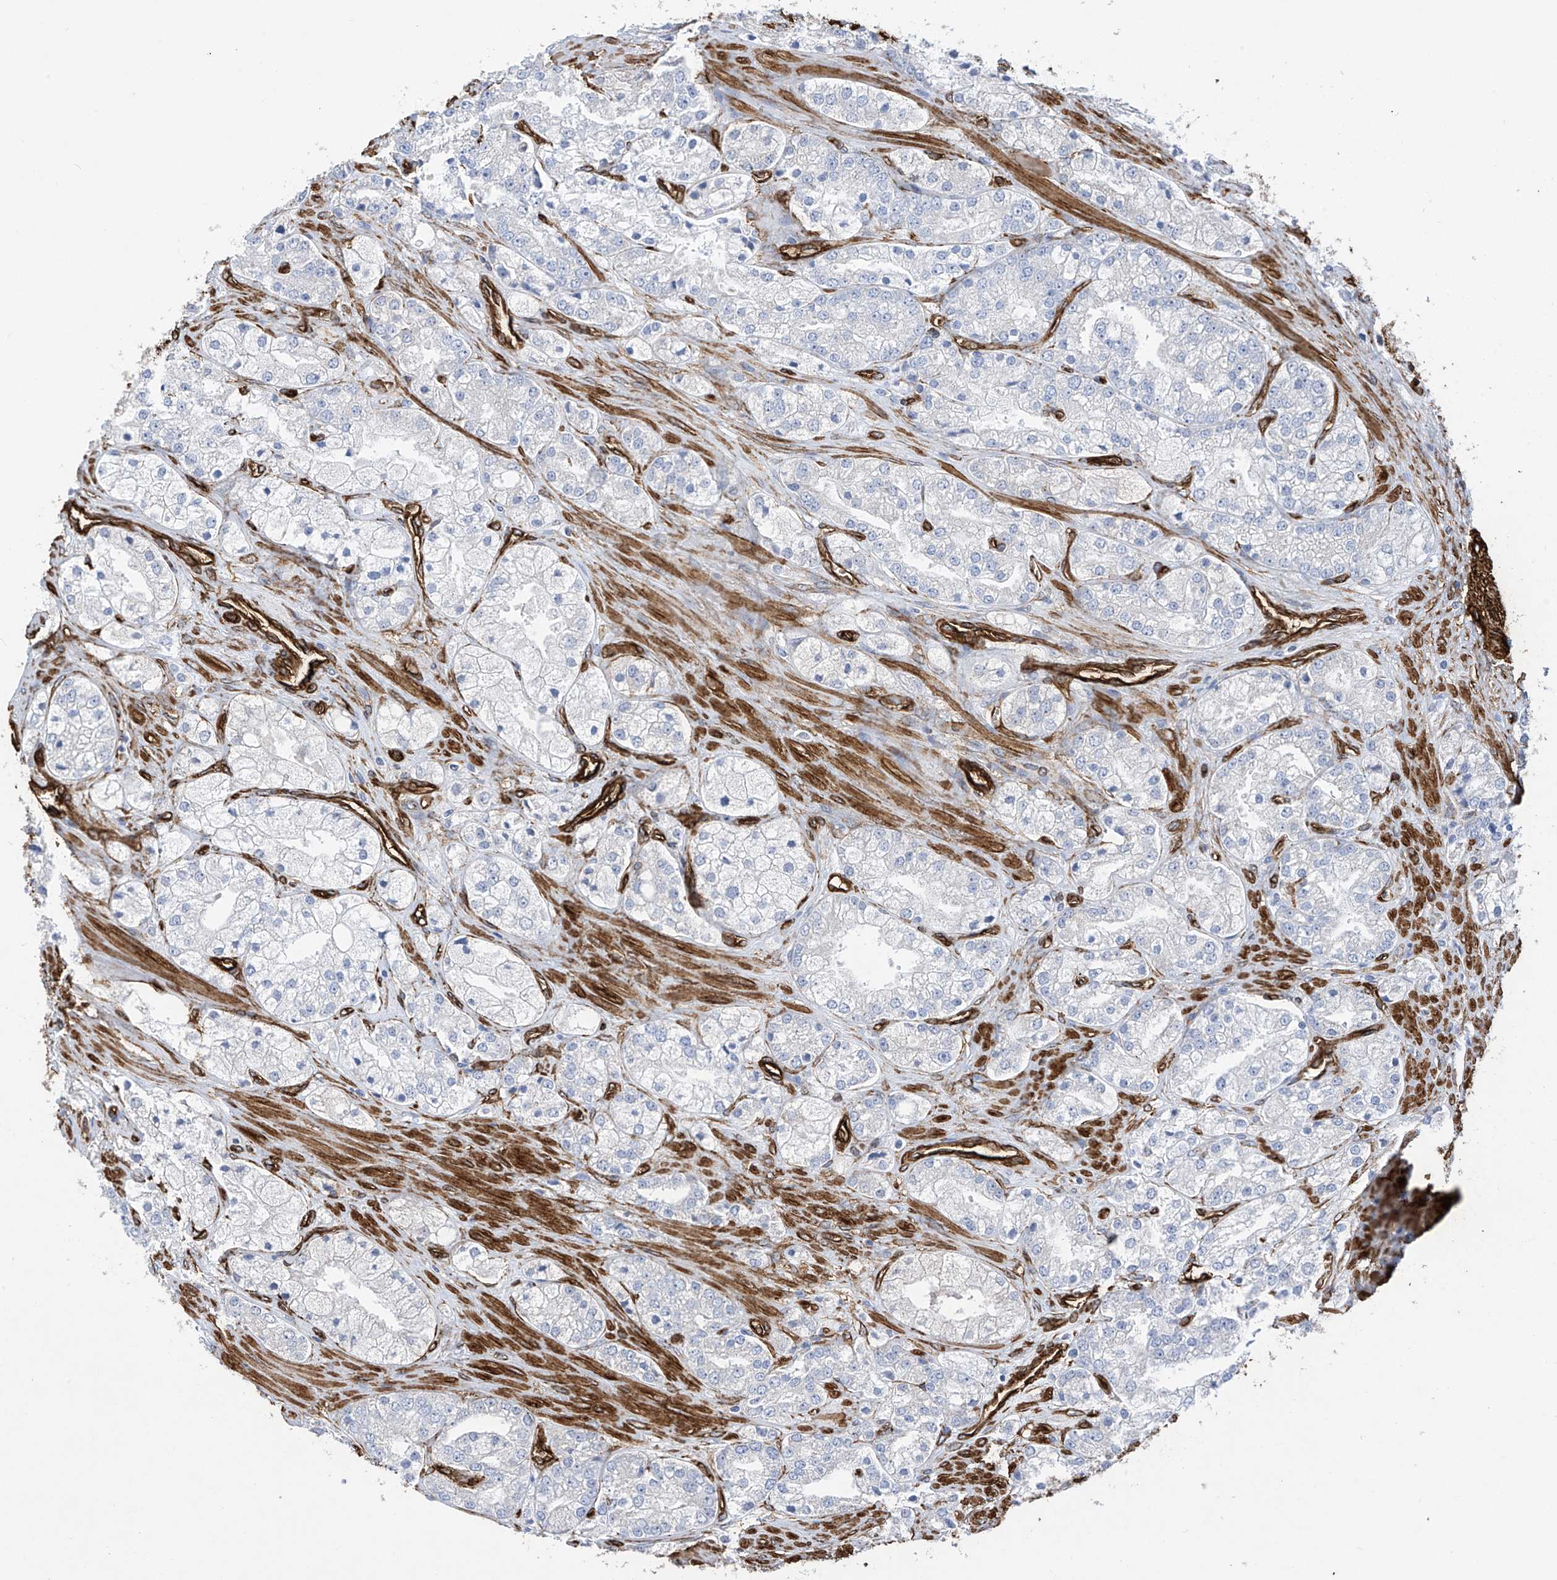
{"staining": {"intensity": "negative", "quantity": "none", "location": "none"}, "tissue": "prostate cancer", "cell_type": "Tumor cells", "image_type": "cancer", "snomed": [{"axis": "morphology", "description": "Adenocarcinoma, High grade"}, {"axis": "topography", "description": "Prostate"}], "caption": "Immunohistochemistry histopathology image of neoplastic tissue: human high-grade adenocarcinoma (prostate) stained with DAB demonstrates no significant protein positivity in tumor cells. The staining is performed using DAB (3,3'-diaminobenzidine) brown chromogen with nuclei counter-stained in using hematoxylin.", "gene": "UBTD1", "patient": {"sex": "male", "age": 50}}